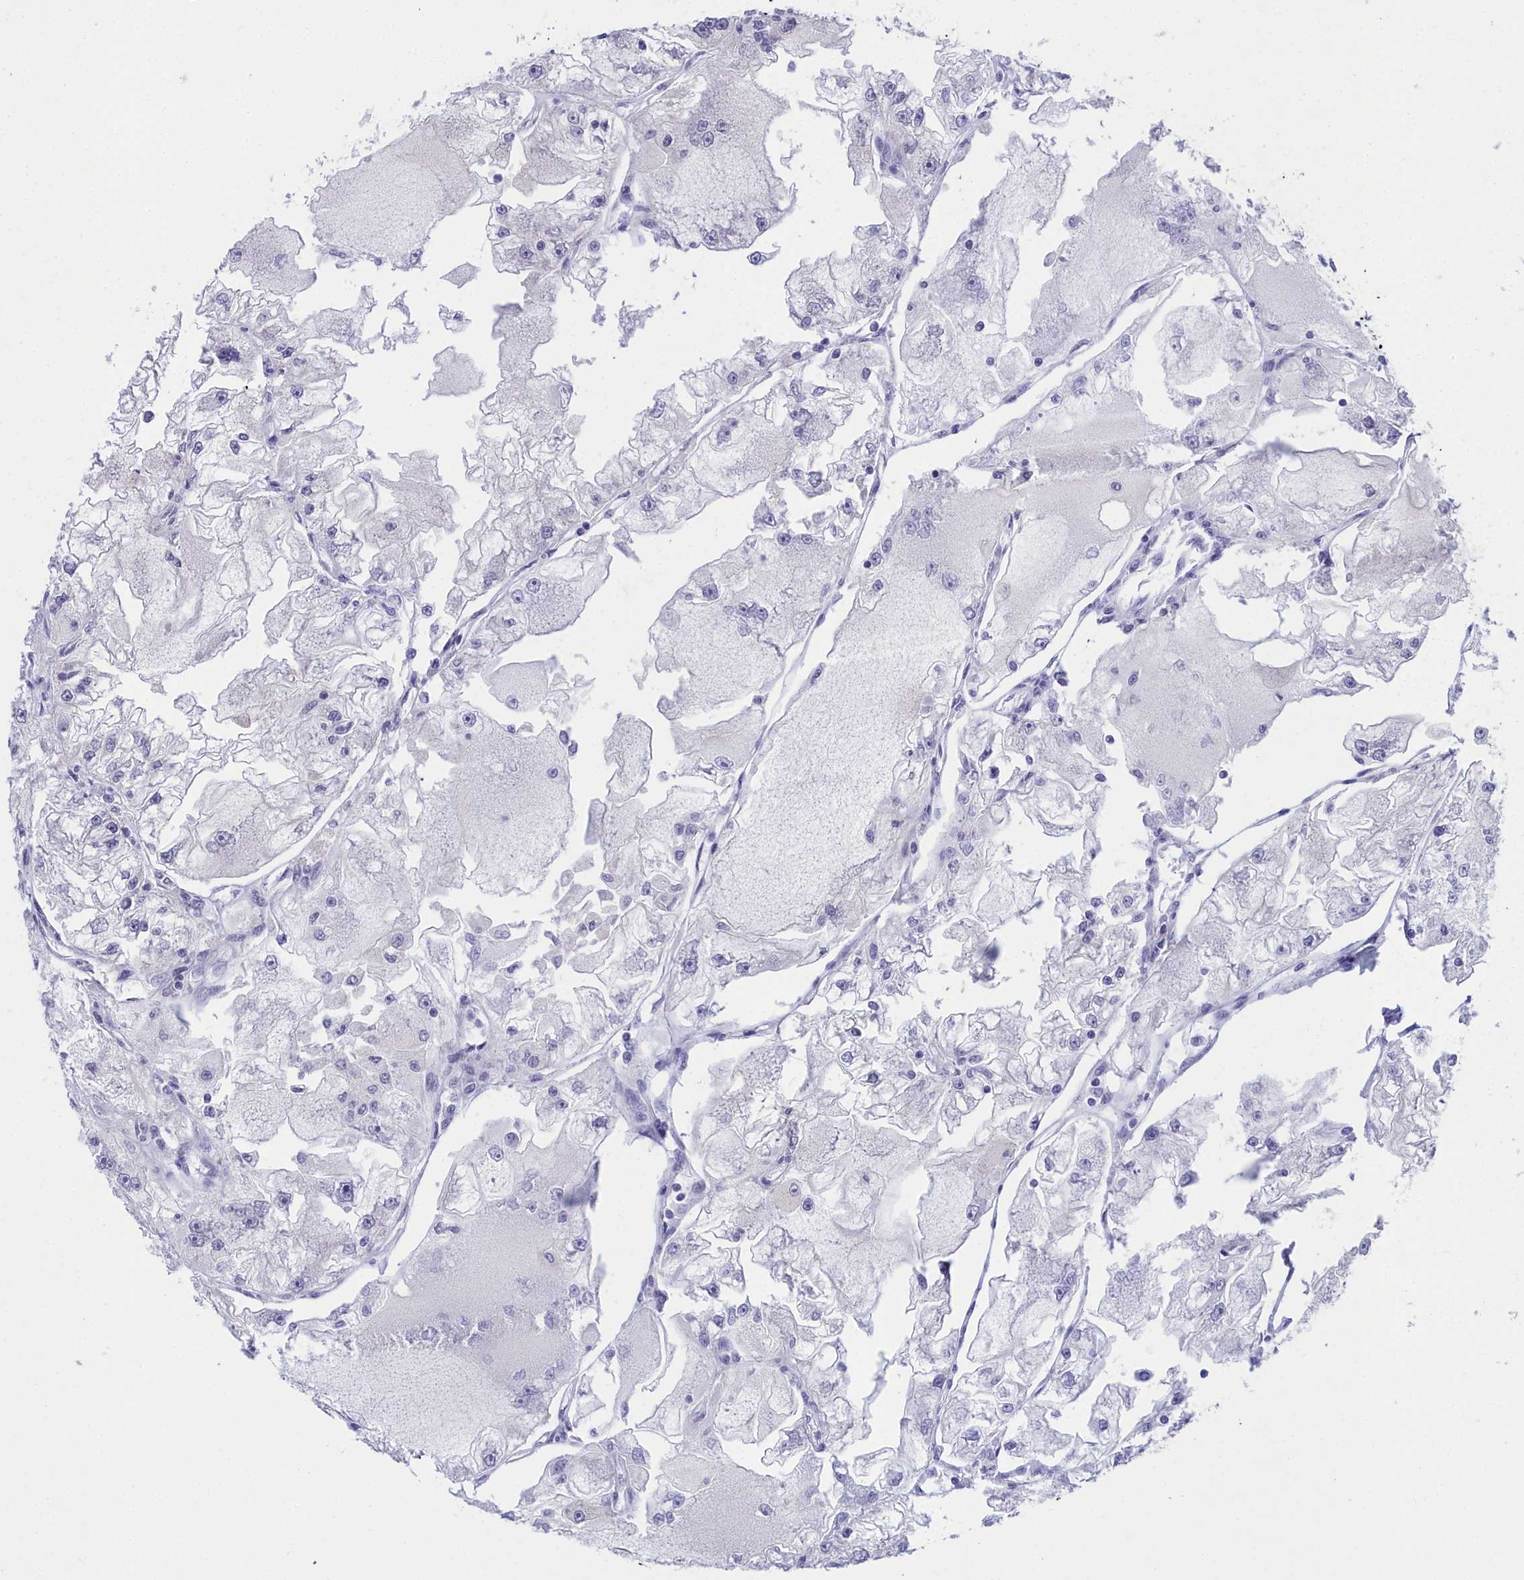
{"staining": {"intensity": "negative", "quantity": "none", "location": "none"}, "tissue": "renal cancer", "cell_type": "Tumor cells", "image_type": "cancer", "snomed": [{"axis": "morphology", "description": "Adenocarcinoma, NOS"}, {"axis": "topography", "description": "Kidney"}], "caption": "The image demonstrates no staining of tumor cells in renal cancer. (DAB IHC, high magnification).", "gene": "CCDC97", "patient": {"sex": "female", "age": 72}}